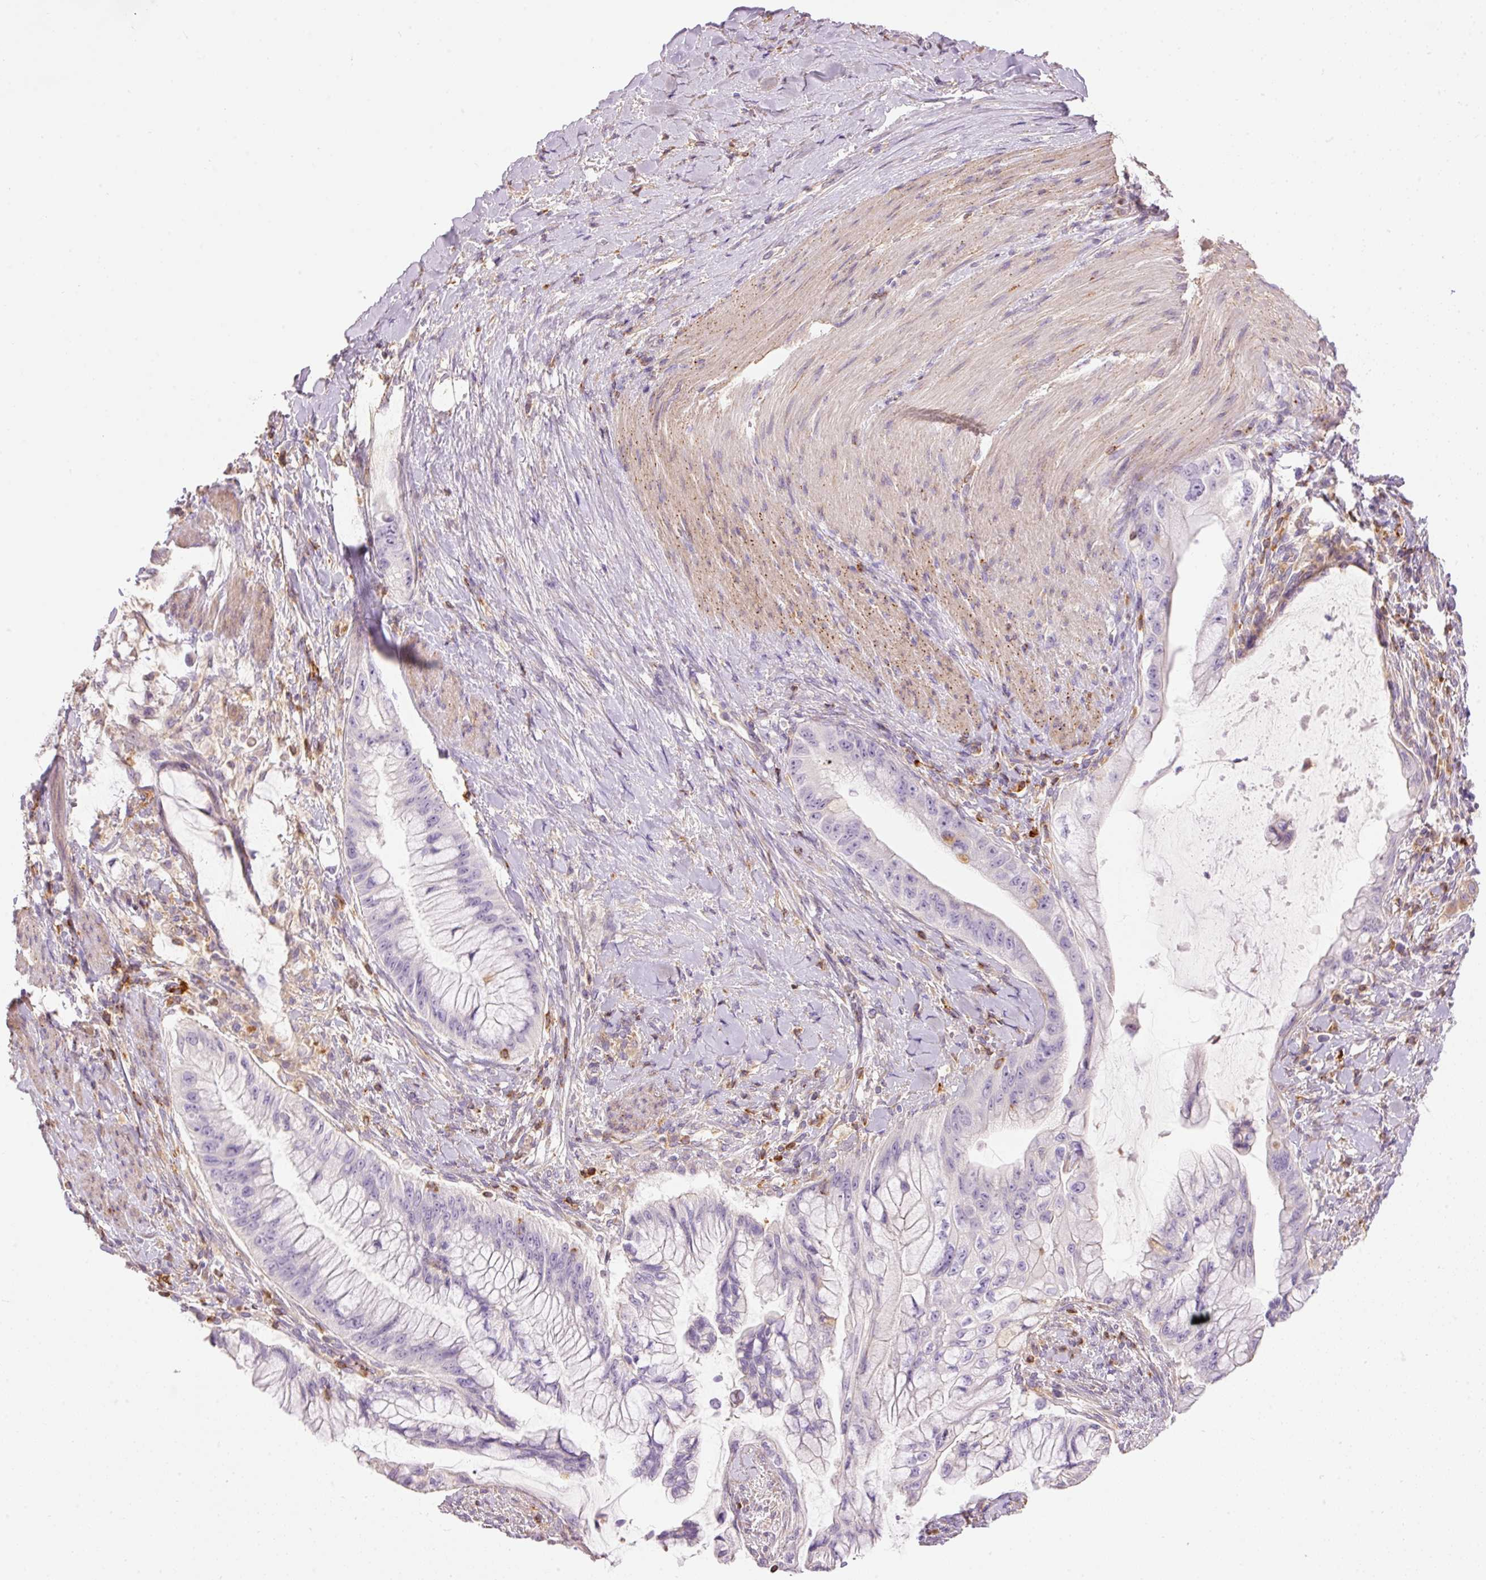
{"staining": {"intensity": "weak", "quantity": "<25%", "location": "cytoplasmic/membranous"}, "tissue": "pancreatic cancer", "cell_type": "Tumor cells", "image_type": "cancer", "snomed": [{"axis": "morphology", "description": "Adenocarcinoma, NOS"}, {"axis": "topography", "description": "Pancreas"}], "caption": "DAB (3,3'-diaminobenzidine) immunohistochemical staining of pancreatic cancer (adenocarcinoma) exhibits no significant positivity in tumor cells.", "gene": "DOK6", "patient": {"sex": "male", "age": 48}}